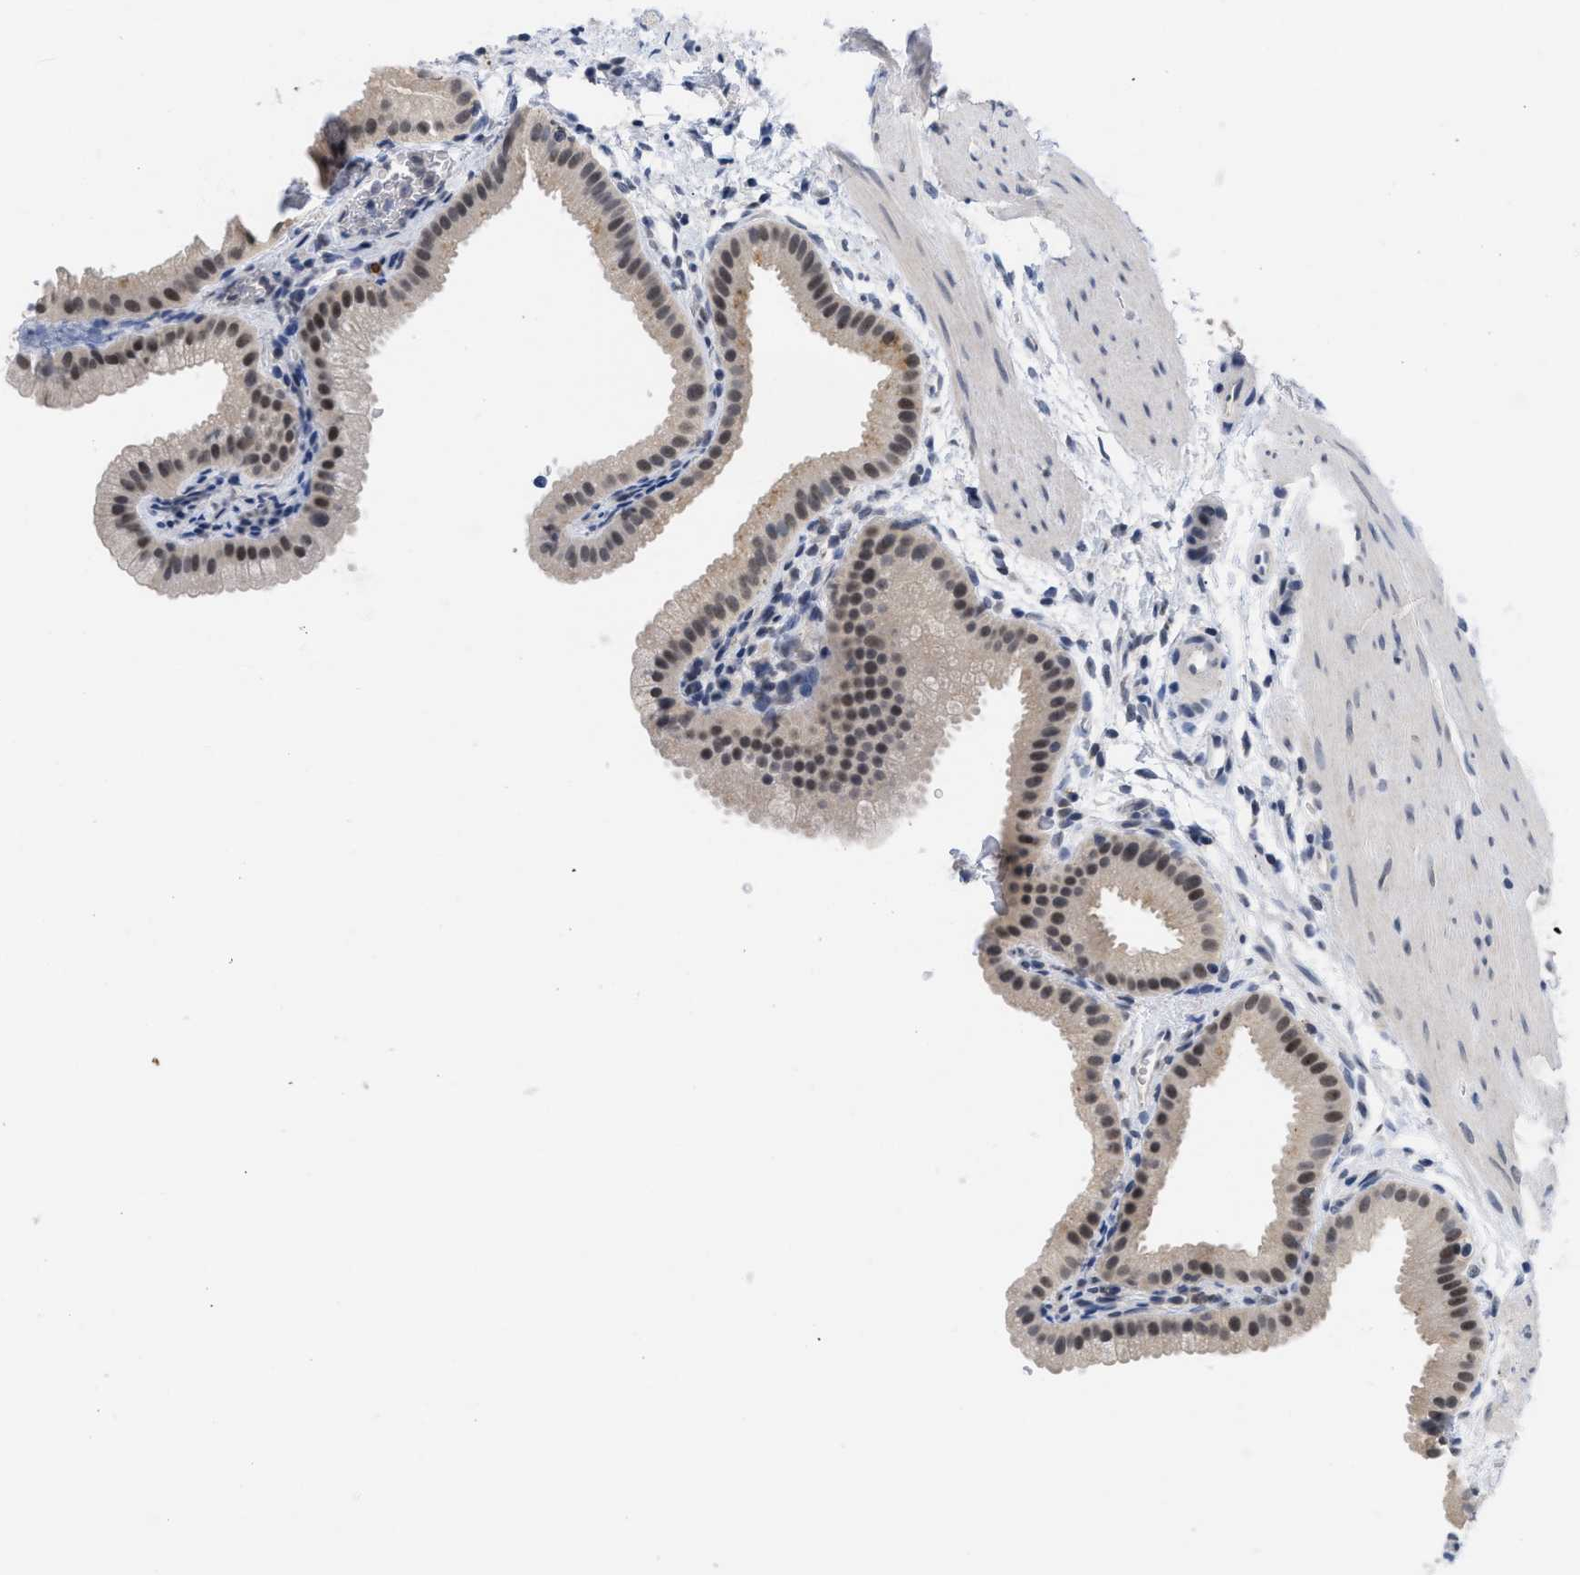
{"staining": {"intensity": "moderate", "quantity": ">75%", "location": "nuclear"}, "tissue": "gallbladder", "cell_type": "Glandular cells", "image_type": "normal", "snomed": [{"axis": "morphology", "description": "Normal tissue, NOS"}, {"axis": "topography", "description": "Gallbladder"}], "caption": "The micrograph shows a brown stain indicating the presence of a protein in the nuclear of glandular cells in gallbladder. The staining was performed using DAB (3,3'-diaminobenzidine) to visualize the protein expression in brown, while the nuclei were stained in blue with hematoxylin (Magnification: 20x).", "gene": "GGNBP2", "patient": {"sex": "female", "age": 64}}